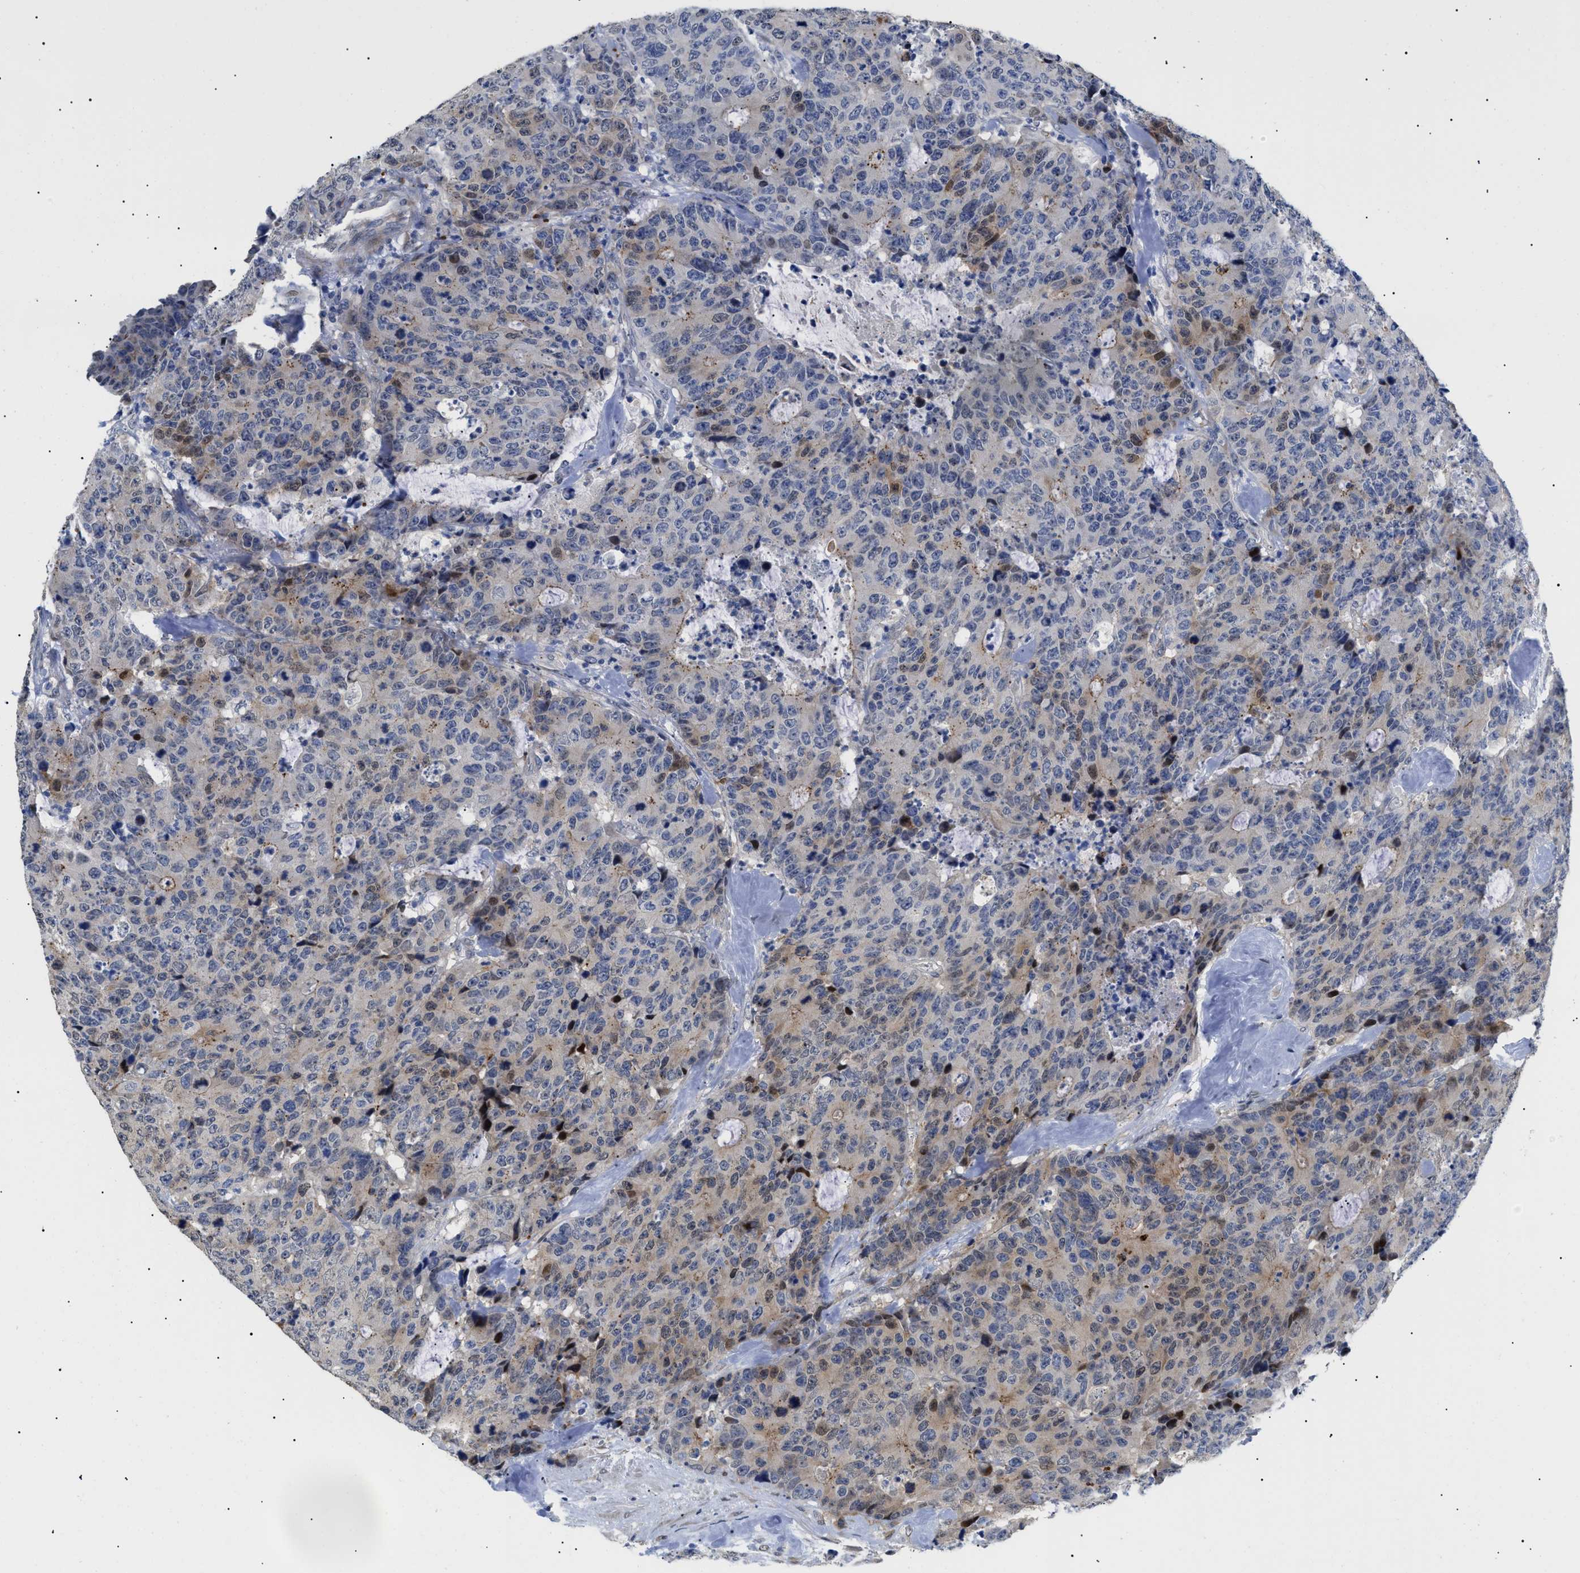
{"staining": {"intensity": "weak", "quantity": "<25%", "location": "cytoplasmic/membranous"}, "tissue": "colorectal cancer", "cell_type": "Tumor cells", "image_type": "cancer", "snomed": [{"axis": "morphology", "description": "Adenocarcinoma, NOS"}, {"axis": "topography", "description": "Colon"}], "caption": "Histopathology image shows no protein positivity in tumor cells of adenocarcinoma (colorectal) tissue.", "gene": "SFXN5", "patient": {"sex": "female", "age": 86}}